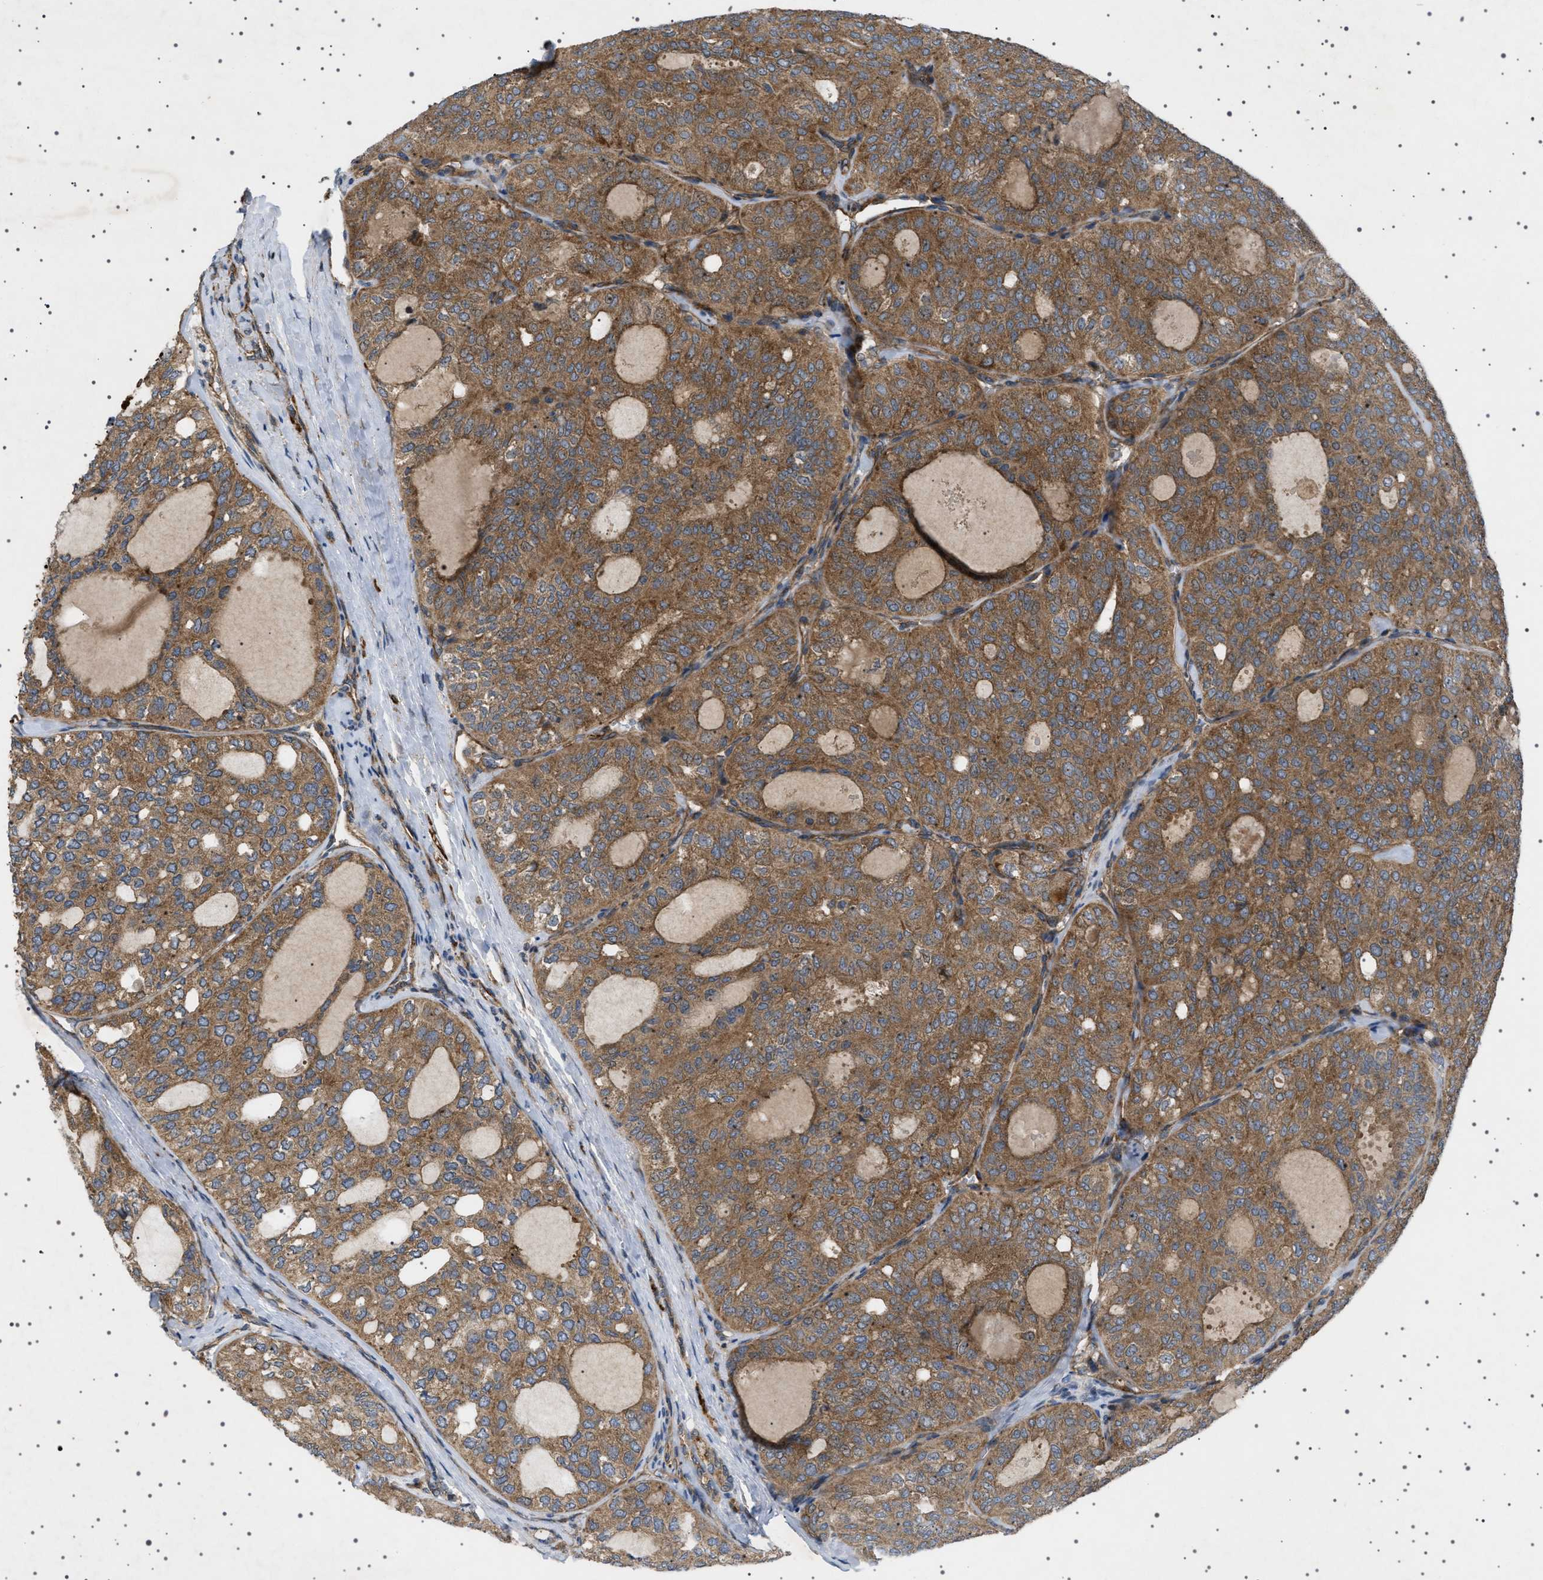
{"staining": {"intensity": "strong", "quantity": ">75%", "location": "cytoplasmic/membranous"}, "tissue": "thyroid cancer", "cell_type": "Tumor cells", "image_type": "cancer", "snomed": [{"axis": "morphology", "description": "Follicular adenoma carcinoma, NOS"}, {"axis": "topography", "description": "Thyroid gland"}], "caption": "A micrograph of thyroid follicular adenoma carcinoma stained for a protein exhibits strong cytoplasmic/membranous brown staining in tumor cells.", "gene": "CCDC186", "patient": {"sex": "male", "age": 75}}